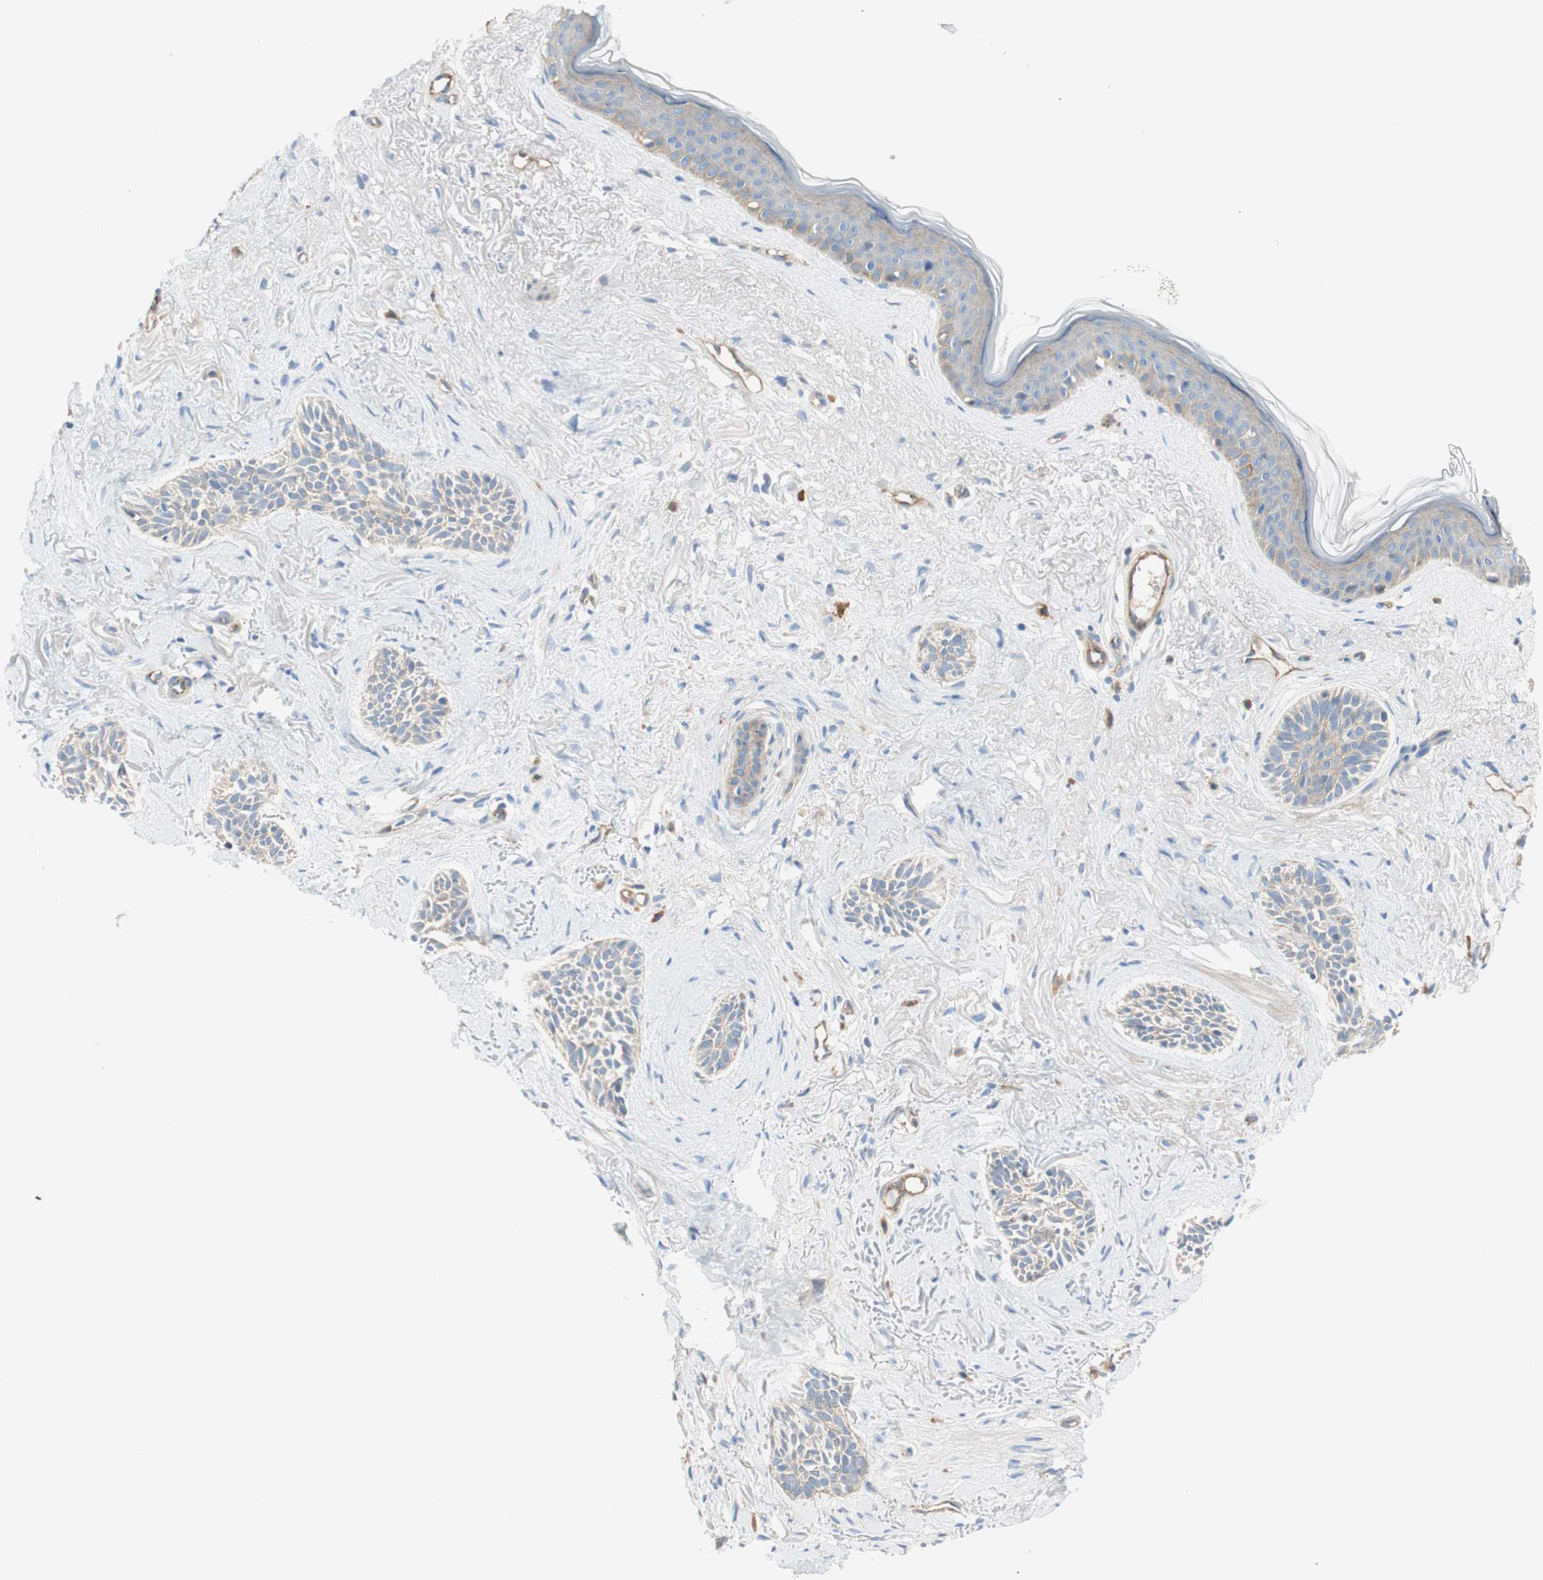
{"staining": {"intensity": "negative", "quantity": "none", "location": "none"}, "tissue": "skin cancer", "cell_type": "Tumor cells", "image_type": "cancer", "snomed": [{"axis": "morphology", "description": "Normal tissue, NOS"}, {"axis": "morphology", "description": "Basal cell carcinoma"}, {"axis": "topography", "description": "Skin"}], "caption": "Immunohistochemistry (IHC) of human skin basal cell carcinoma reveals no expression in tumor cells.", "gene": "TJP1", "patient": {"sex": "female", "age": 84}}